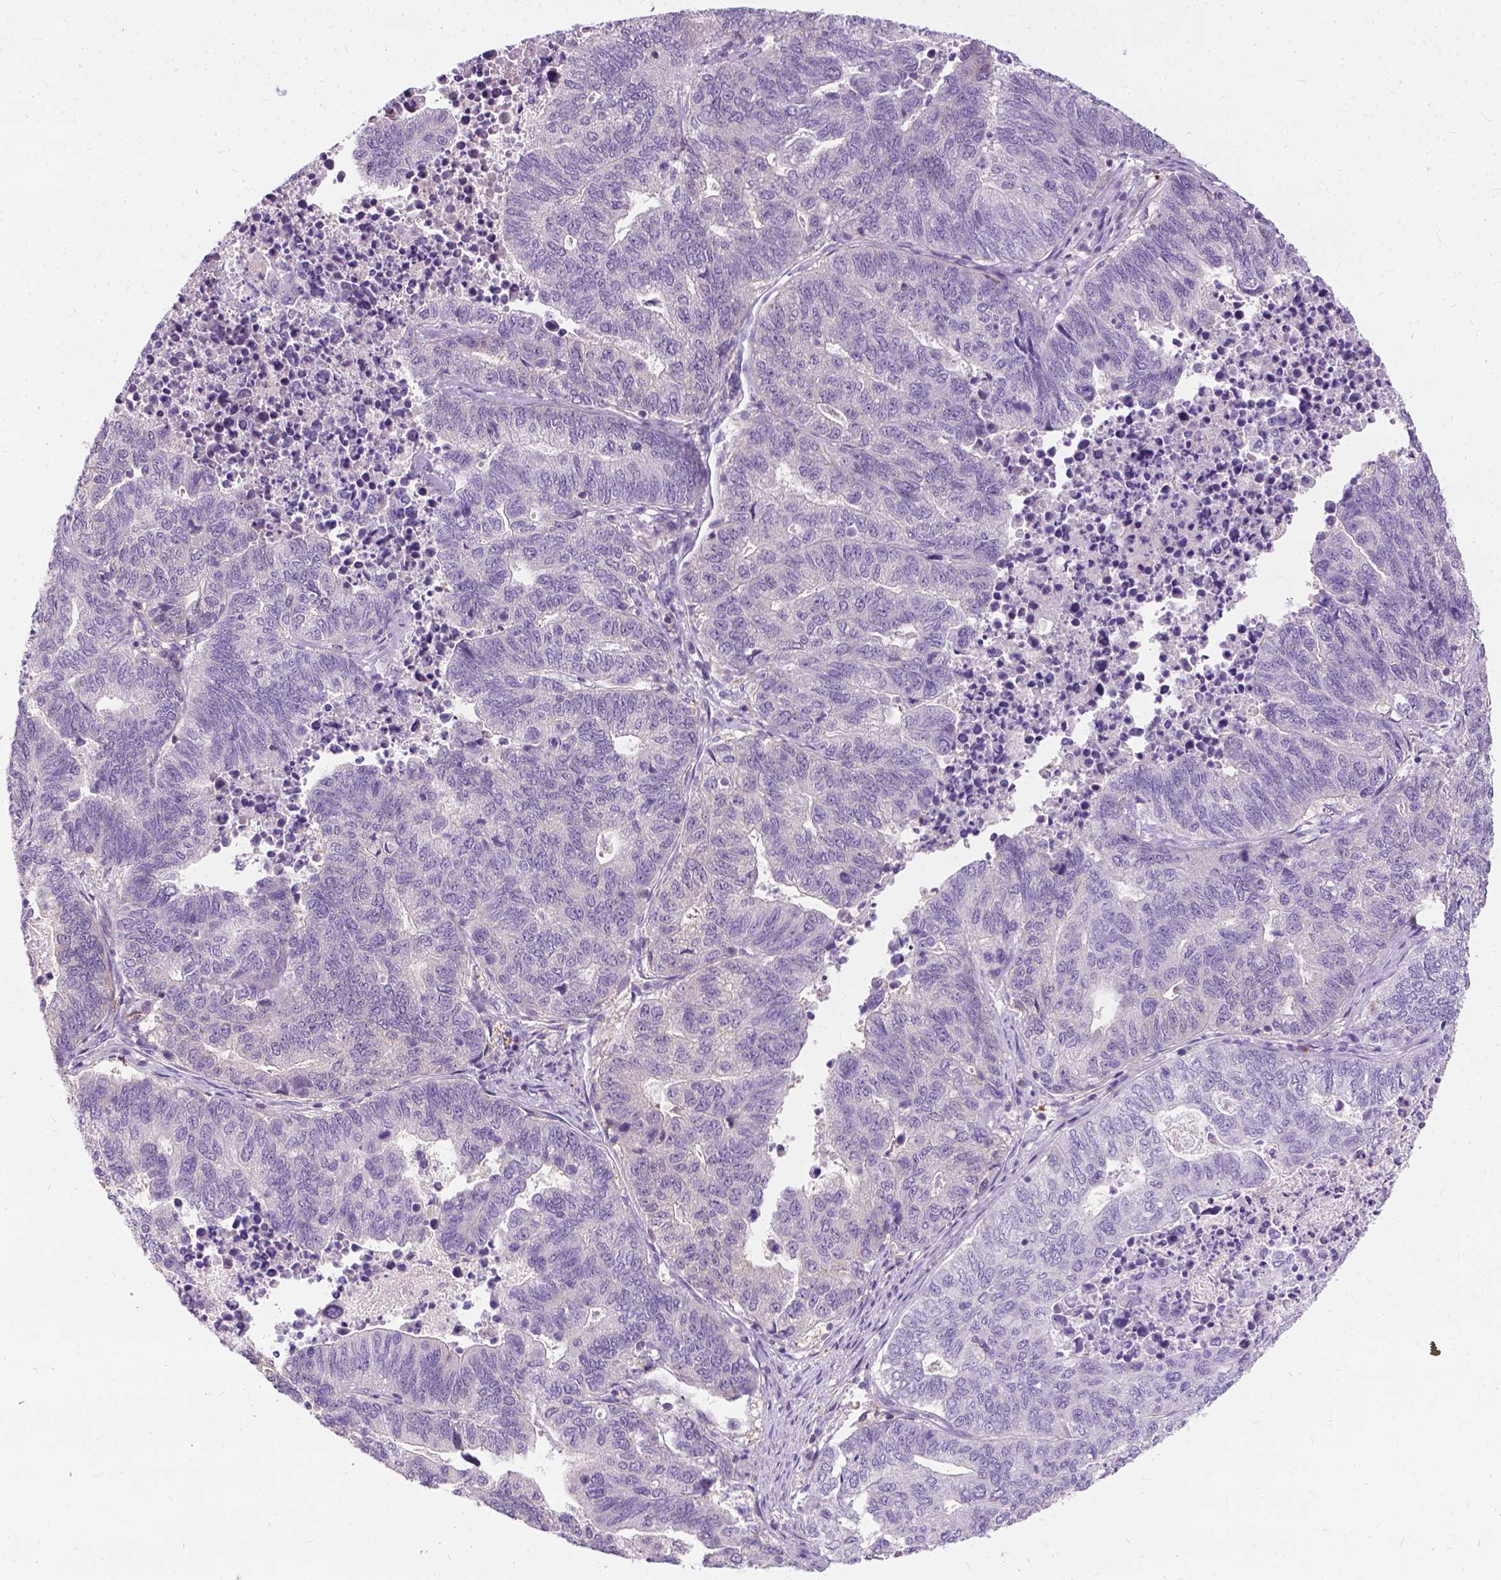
{"staining": {"intensity": "negative", "quantity": "none", "location": "none"}, "tissue": "stomach cancer", "cell_type": "Tumor cells", "image_type": "cancer", "snomed": [{"axis": "morphology", "description": "Adenocarcinoma, NOS"}, {"axis": "topography", "description": "Stomach, upper"}], "caption": "Immunohistochemistry of stomach adenocarcinoma reveals no expression in tumor cells.", "gene": "JAK3", "patient": {"sex": "female", "age": 67}}